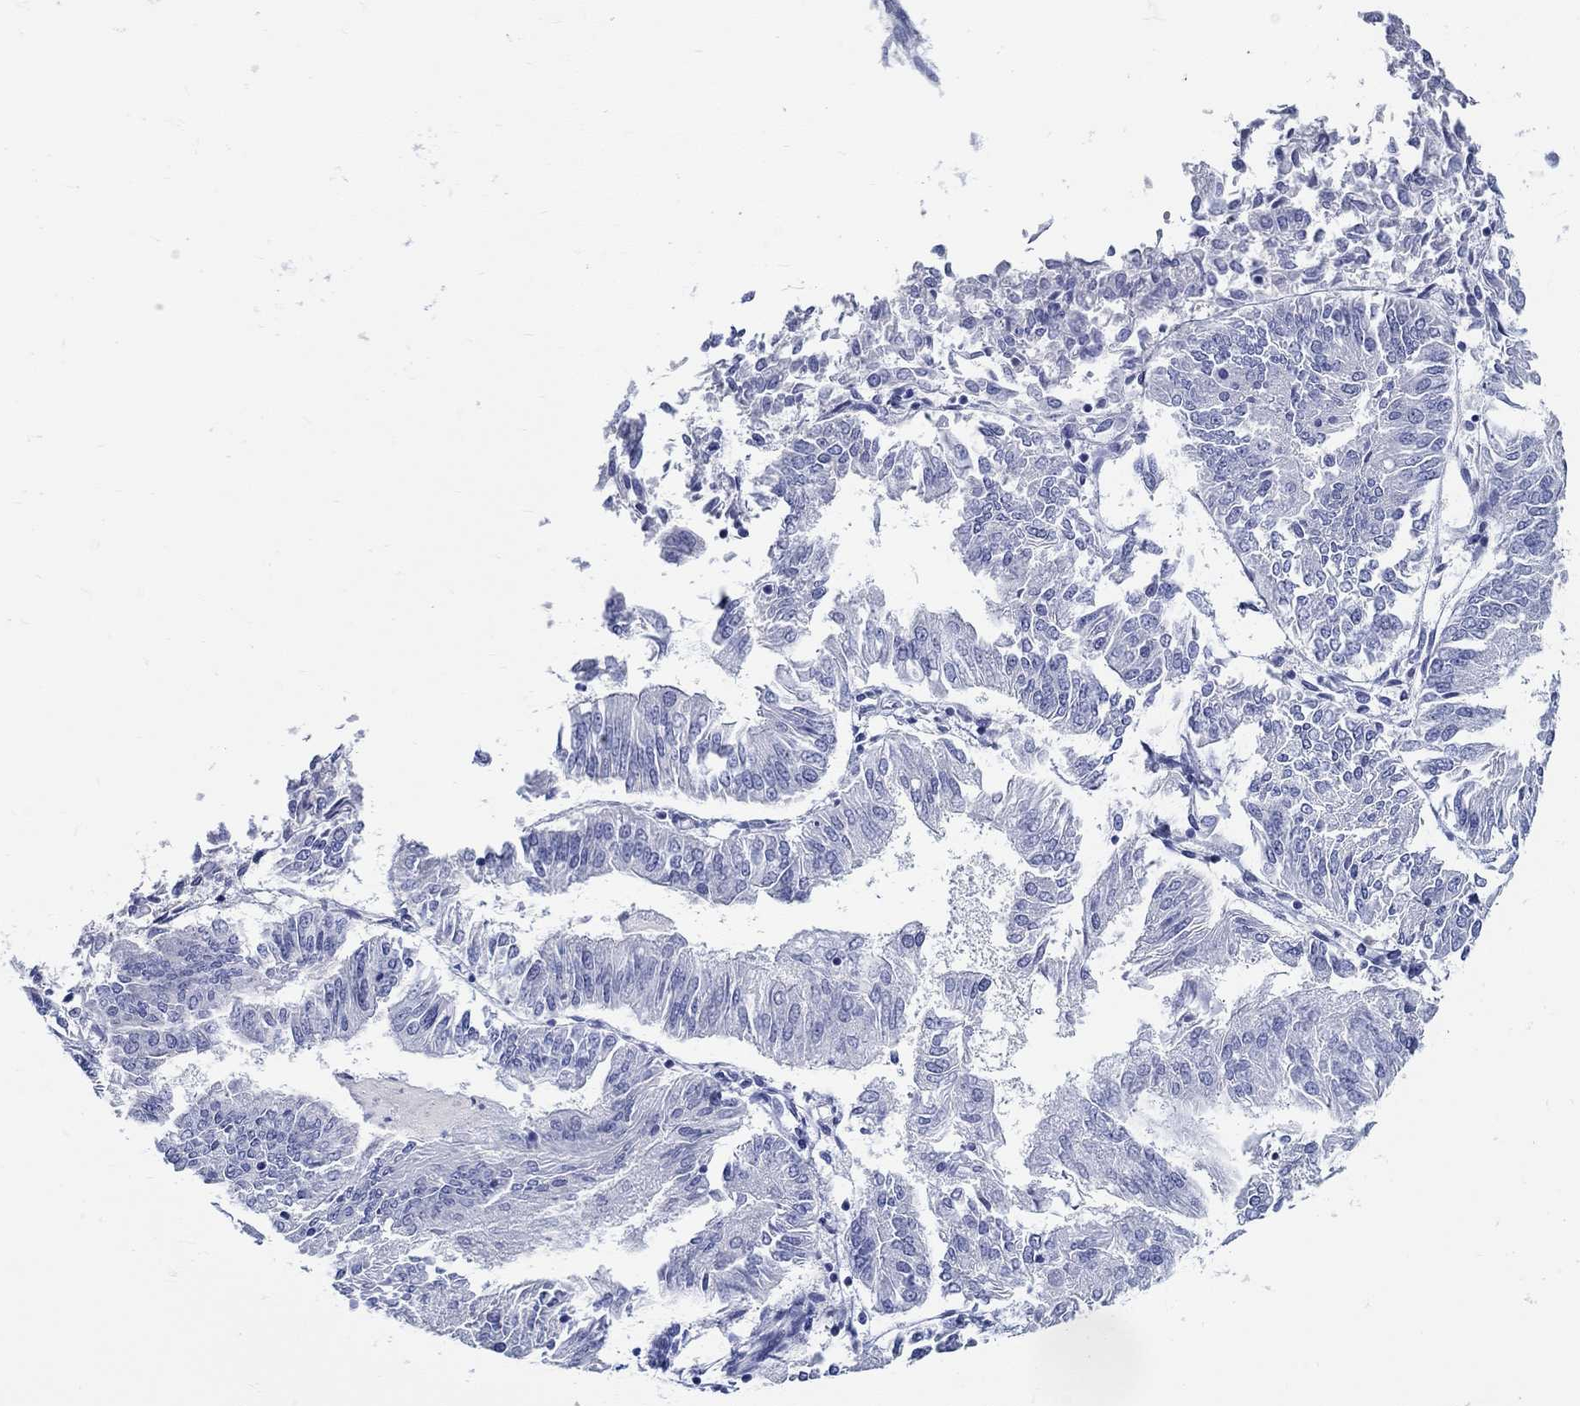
{"staining": {"intensity": "negative", "quantity": "none", "location": "none"}, "tissue": "endometrial cancer", "cell_type": "Tumor cells", "image_type": "cancer", "snomed": [{"axis": "morphology", "description": "Adenocarcinoma, NOS"}, {"axis": "topography", "description": "Endometrium"}], "caption": "Immunohistochemistry image of neoplastic tissue: endometrial cancer stained with DAB (3,3'-diaminobenzidine) reveals no significant protein staining in tumor cells.", "gene": "CRYGS", "patient": {"sex": "female", "age": 58}}